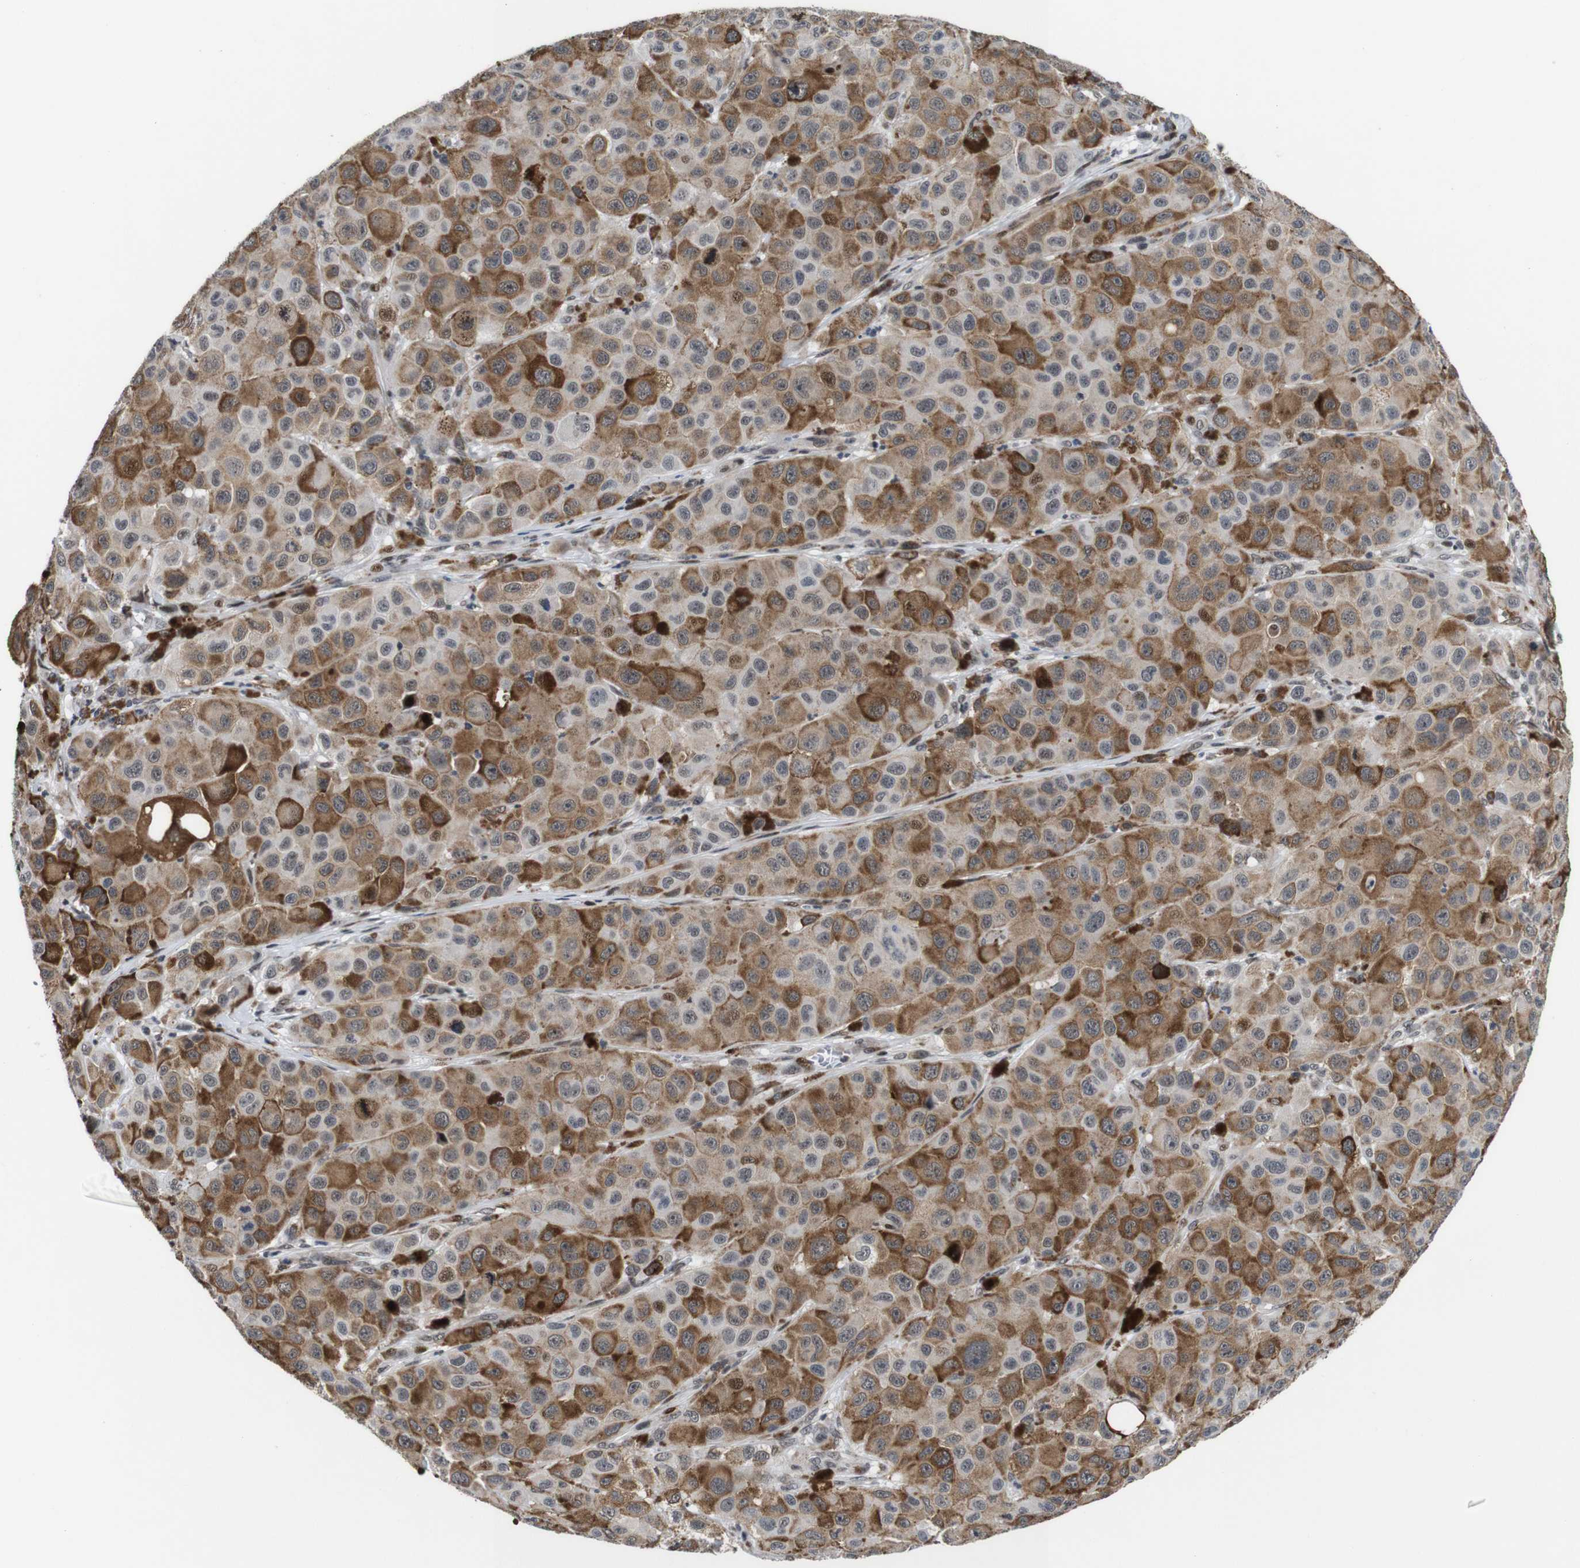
{"staining": {"intensity": "moderate", "quantity": ">75%", "location": "cytoplasmic/membranous"}, "tissue": "melanoma", "cell_type": "Tumor cells", "image_type": "cancer", "snomed": [{"axis": "morphology", "description": "Malignant melanoma, NOS"}, {"axis": "topography", "description": "Skin"}], "caption": "Immunohistochemistry of malignant melanoma demonstrates medium levels of moderate cytoplasmic/membranous expression in about >75% of tumor cells.", "gene": "EIF4G1", "patient": {"sex": "male", "age": 96}}